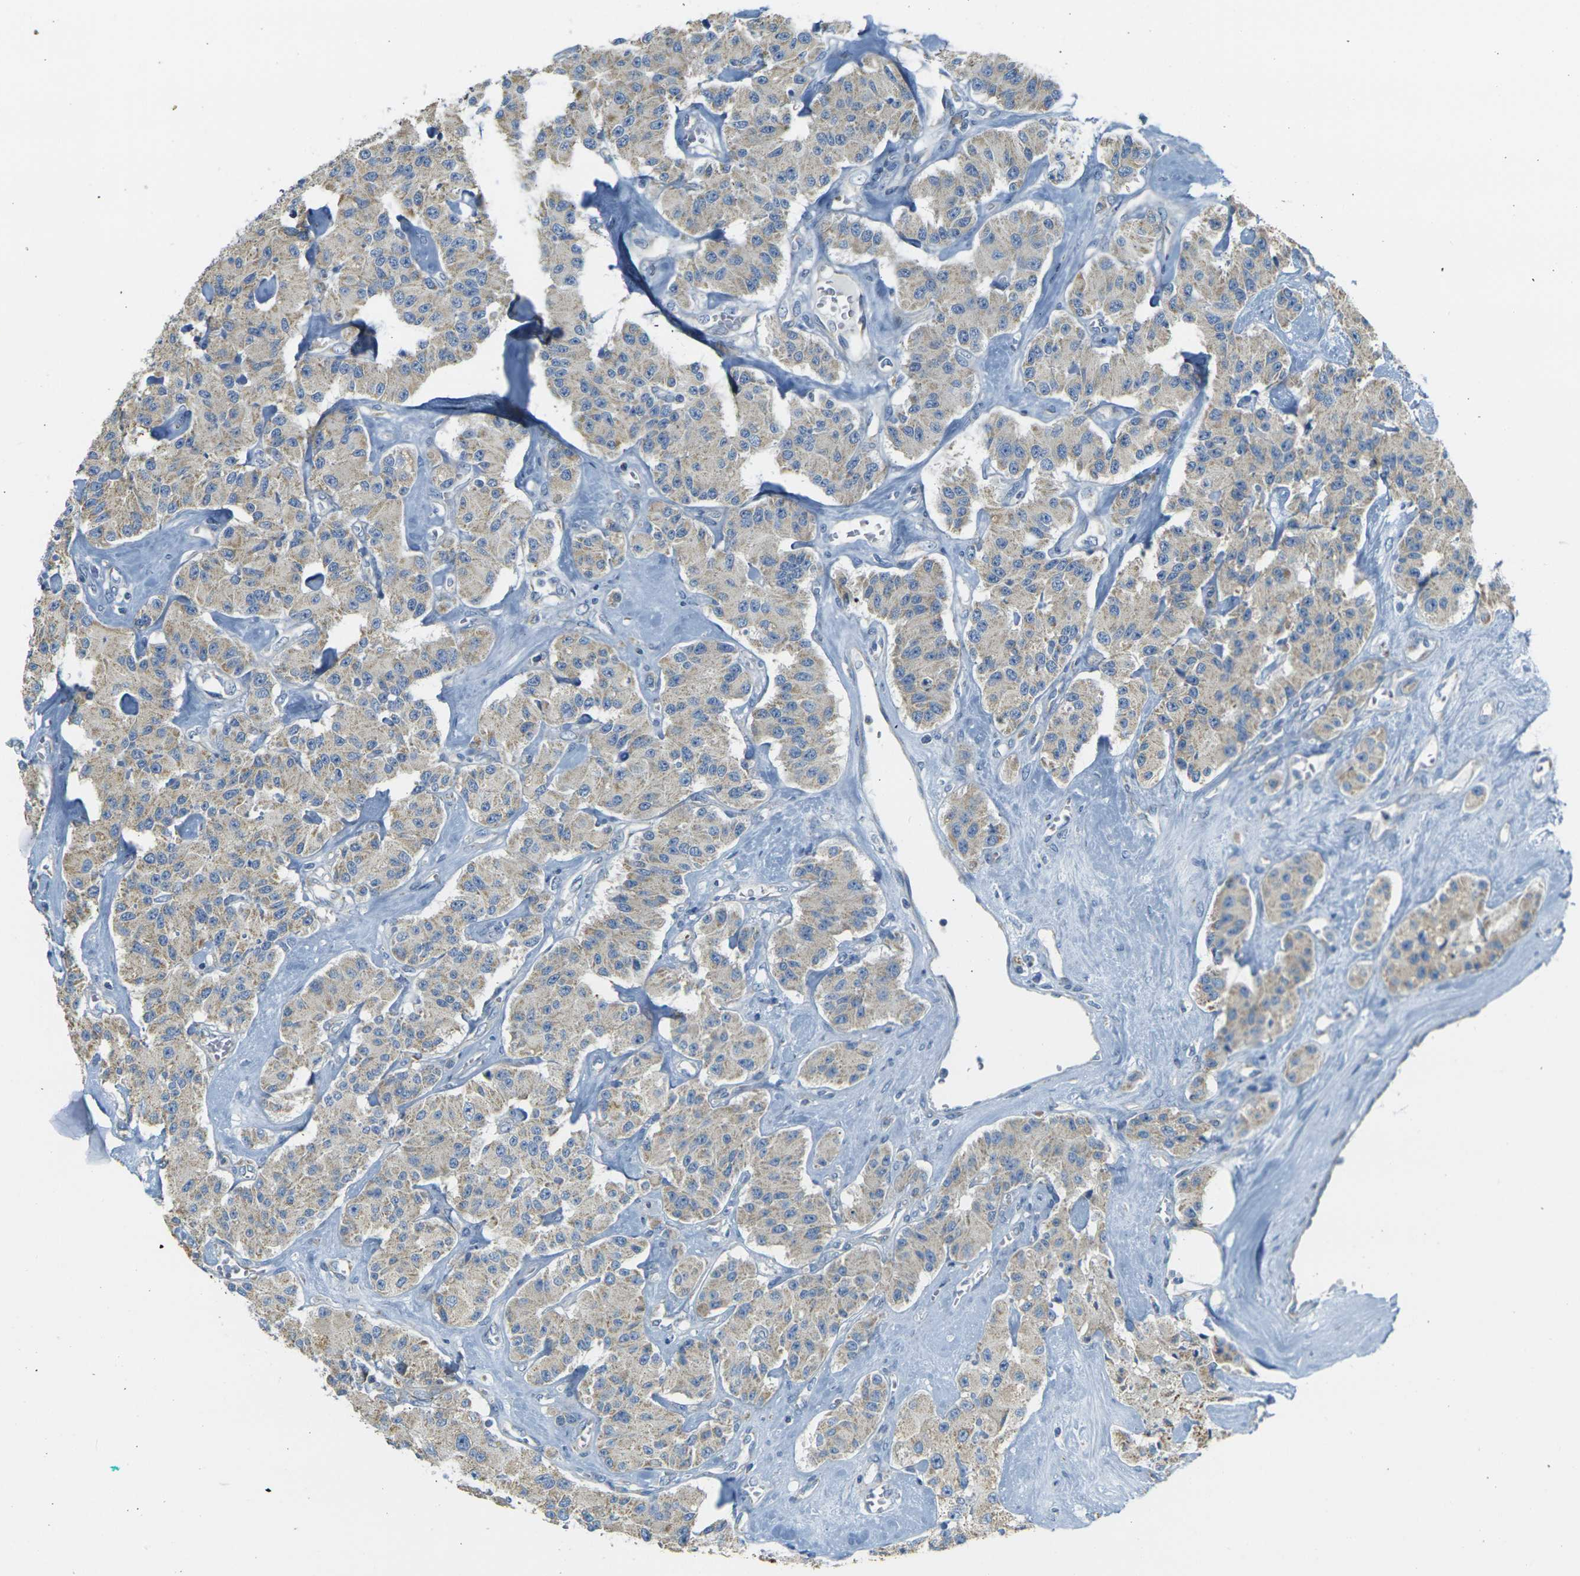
{"staining": {"intensity": "weak", "quantity": ">75%", "location": "cytoplasmic/membranous"}, "tissue": "carcinoid", "cell_type": "Tumor cells", "image_type": "cancer", "snomed": [{"axis": "morphology", "description": "Carcinoid, malignant, NOS"}, {"axis": "topography", "description": "Pancreas"}], "caption": "Carcinoid stained with DAB (3,3'-diaminobenzidine) immunohistochemistry displays low levels of weak cytoplasmic/membranous positivity in about >75% of tumor cells. (IHC, brightfield microscopy, high magnification).", "gene": "PARD6B", "patient": {"sex": "male", "age": 41}}